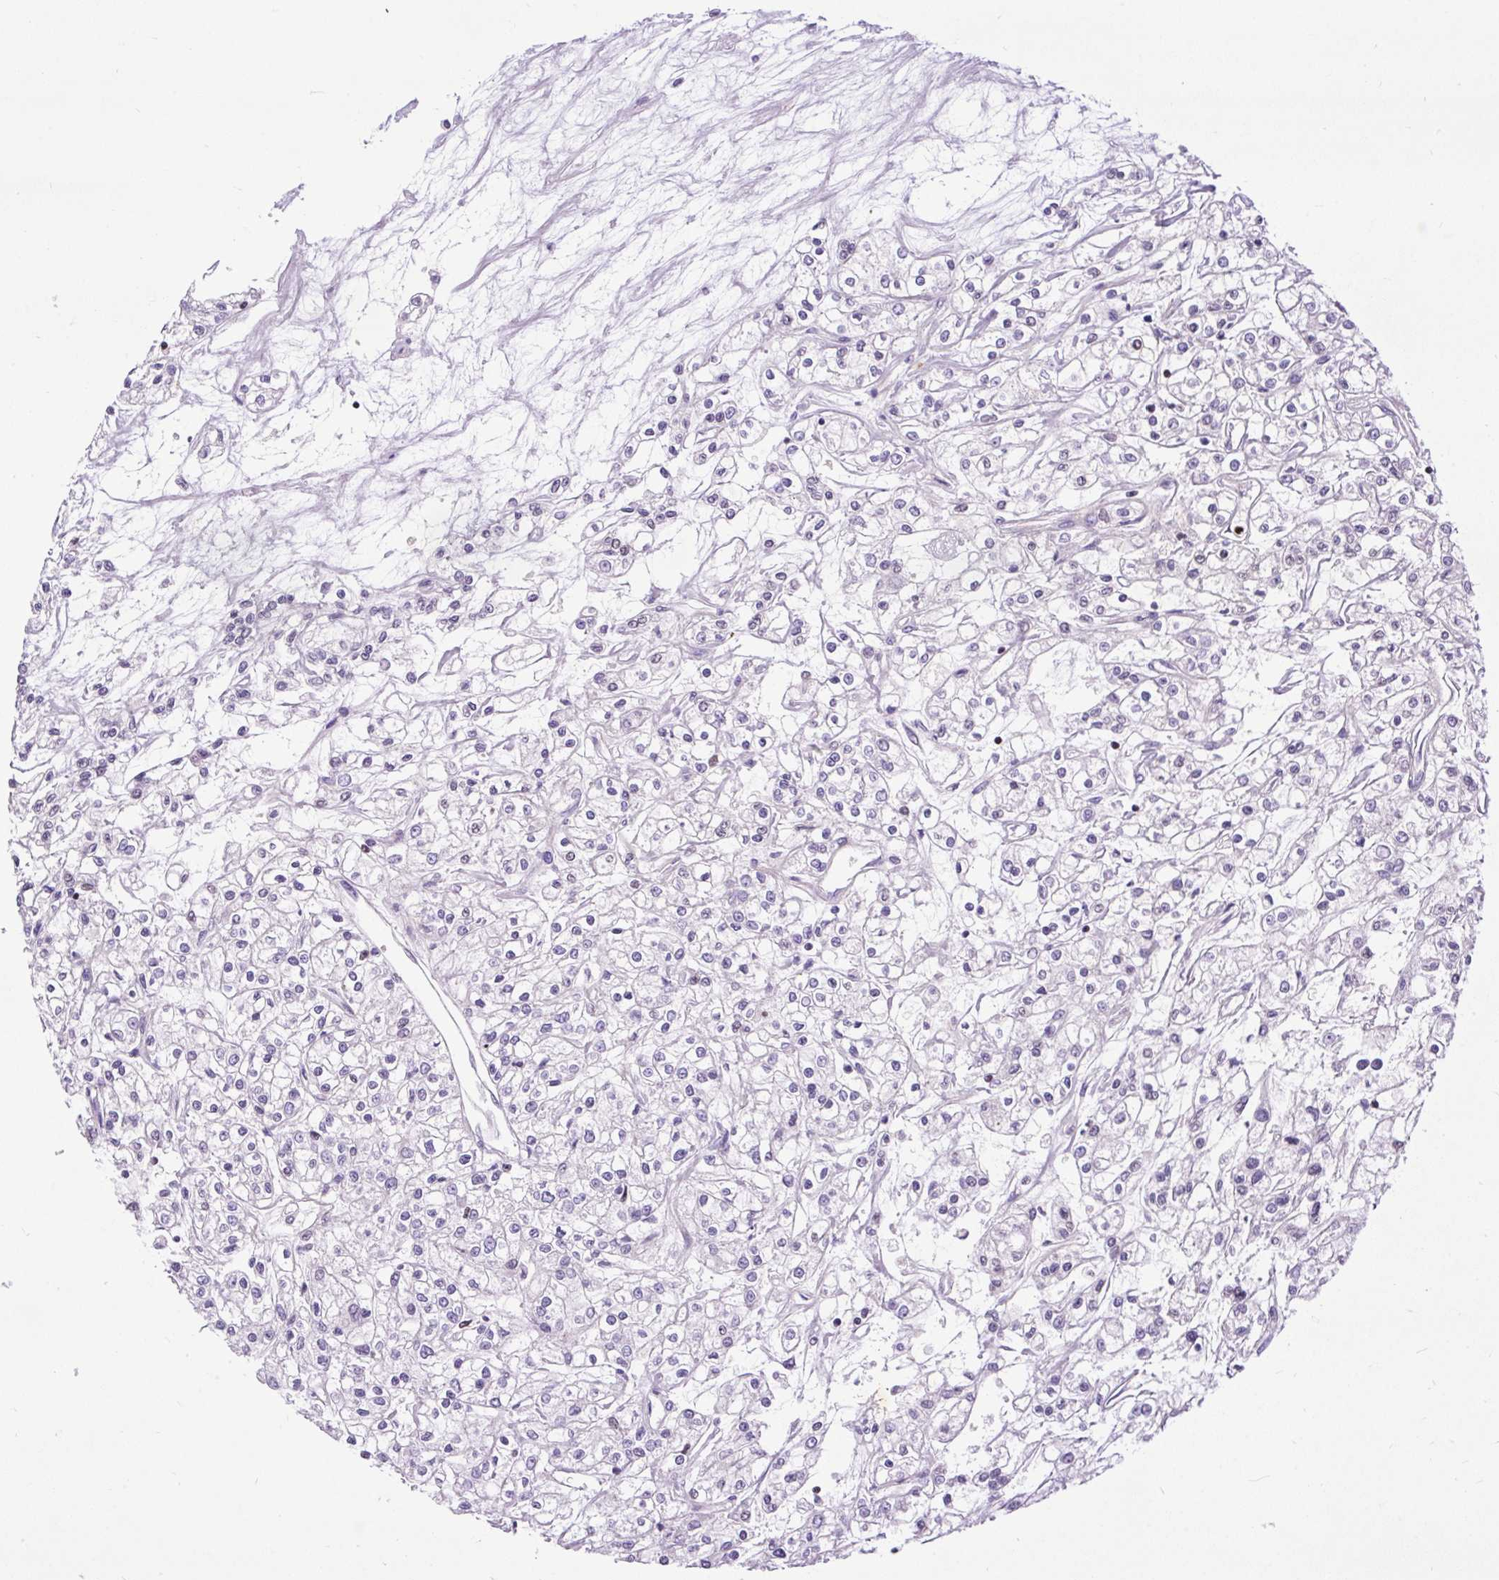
{"staining": {"intensity": "negative", "quantity": "none", "location": "none"}, "tissue": "renal cancer", "cell_type": "Tumor cells", "image_type": "cancer", "snomed": [{"axis": "morphology", "description": "Adenocarcinoma, NOS"}, {"axis": "topography", "description": "Kidney"}], "caption": "Renal adenocarcinoma was stained to show a protein in brown. There is no significant expression in tumor cells. The staining is performed using DAB (3,3'-diaminobenzidine) brown chromogen with nuclei counter-stained in using hematoxylin.", "gene": "SPC24", "patient": {"sex": "female", "age": 59}}